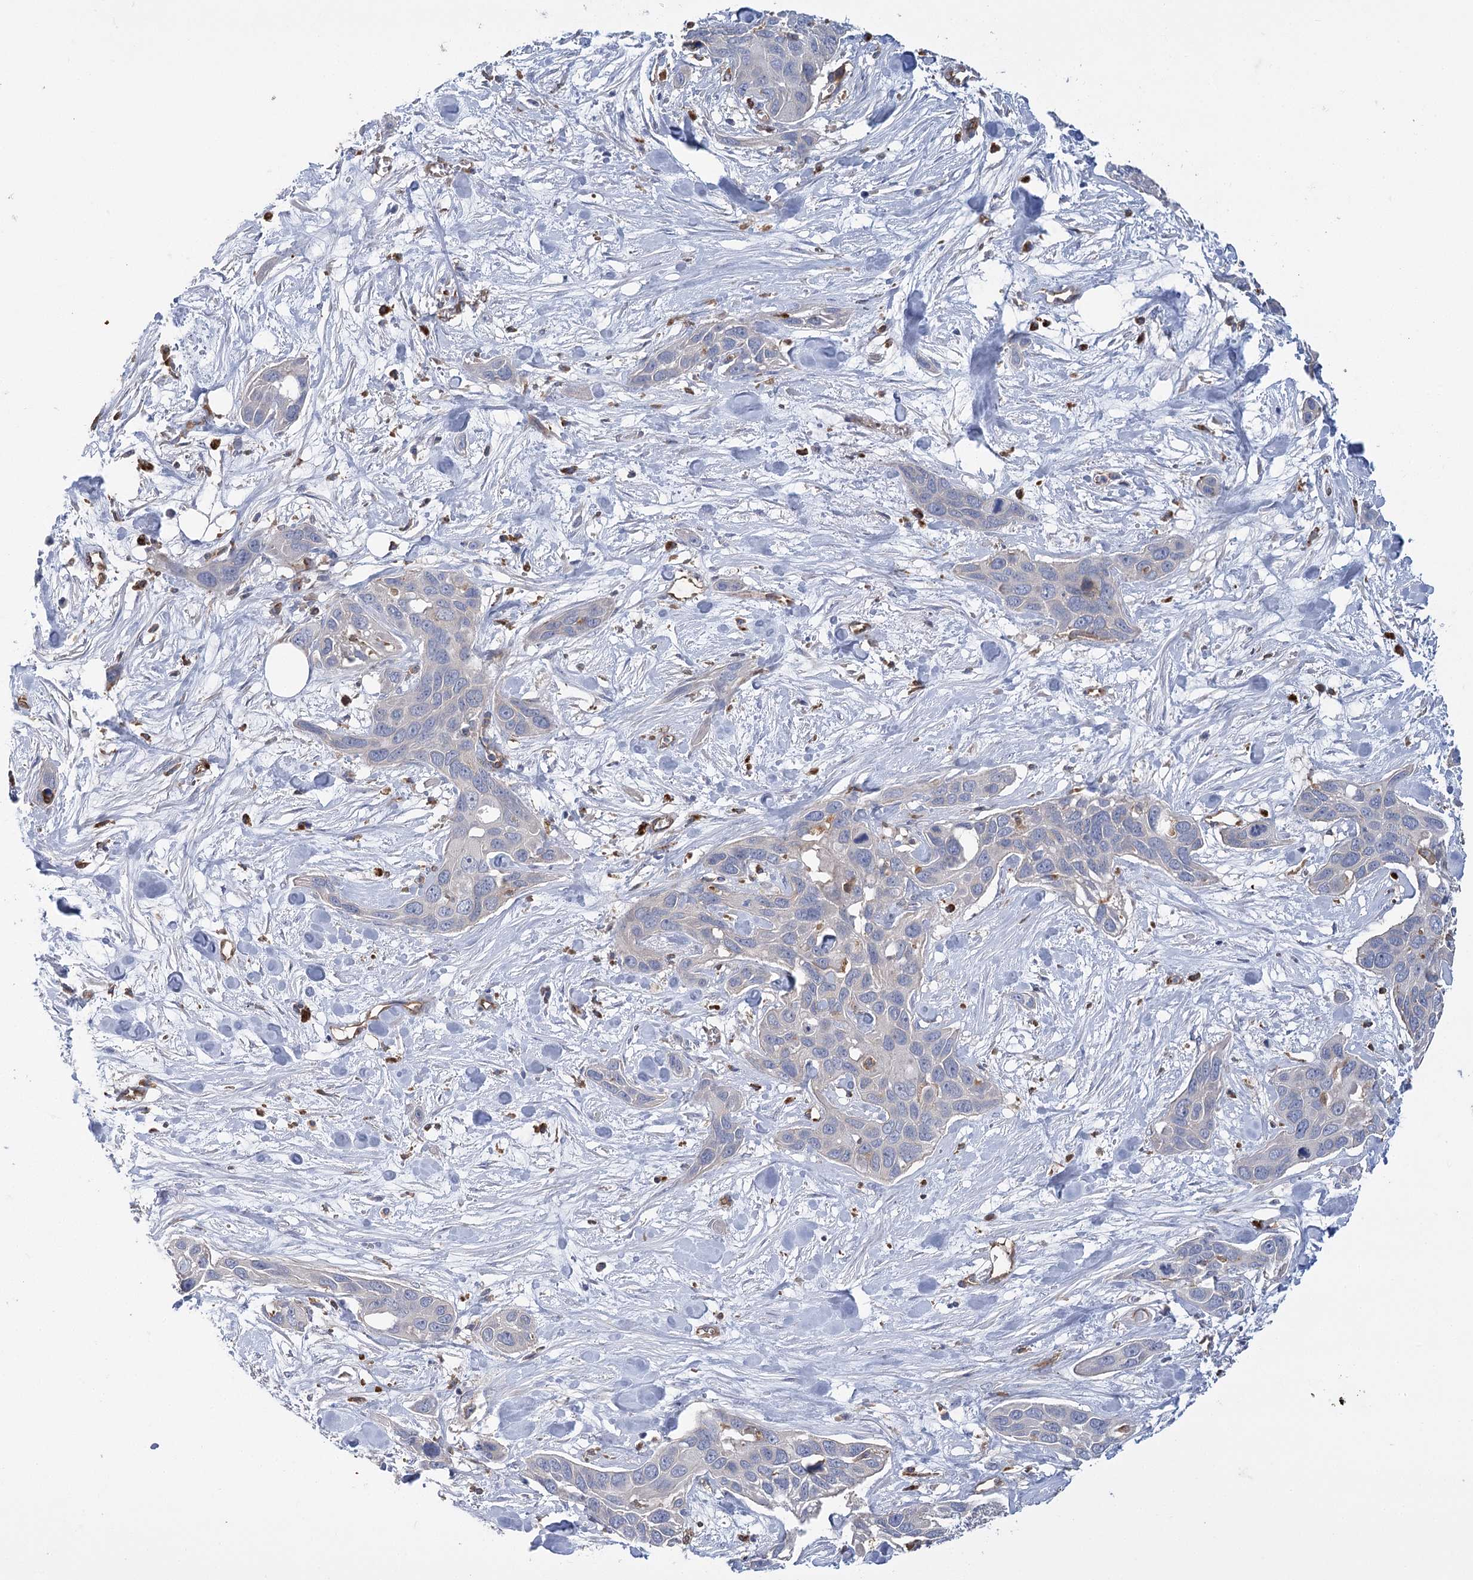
{"staining": {"intensity": "negative", "quantity": "none", "location": "none"}, "tissue": "pancreatic cancer", "cell_type": "Tumor cells", "image_type": "cancer", "snomed": [{"axis": "morphology", "description": "Adenocarcinoma, NOS"}, {"axis": "topography", "description": "Pancreas"}], "caption": "Tumor cells show no significant expression in pancreatic adenocarcinoma. (Brightfield microscopy of DAB immunohistochemistry at high magnification).", "gene": "GUSB", "patient": {"sex": "female", "age": 60}}